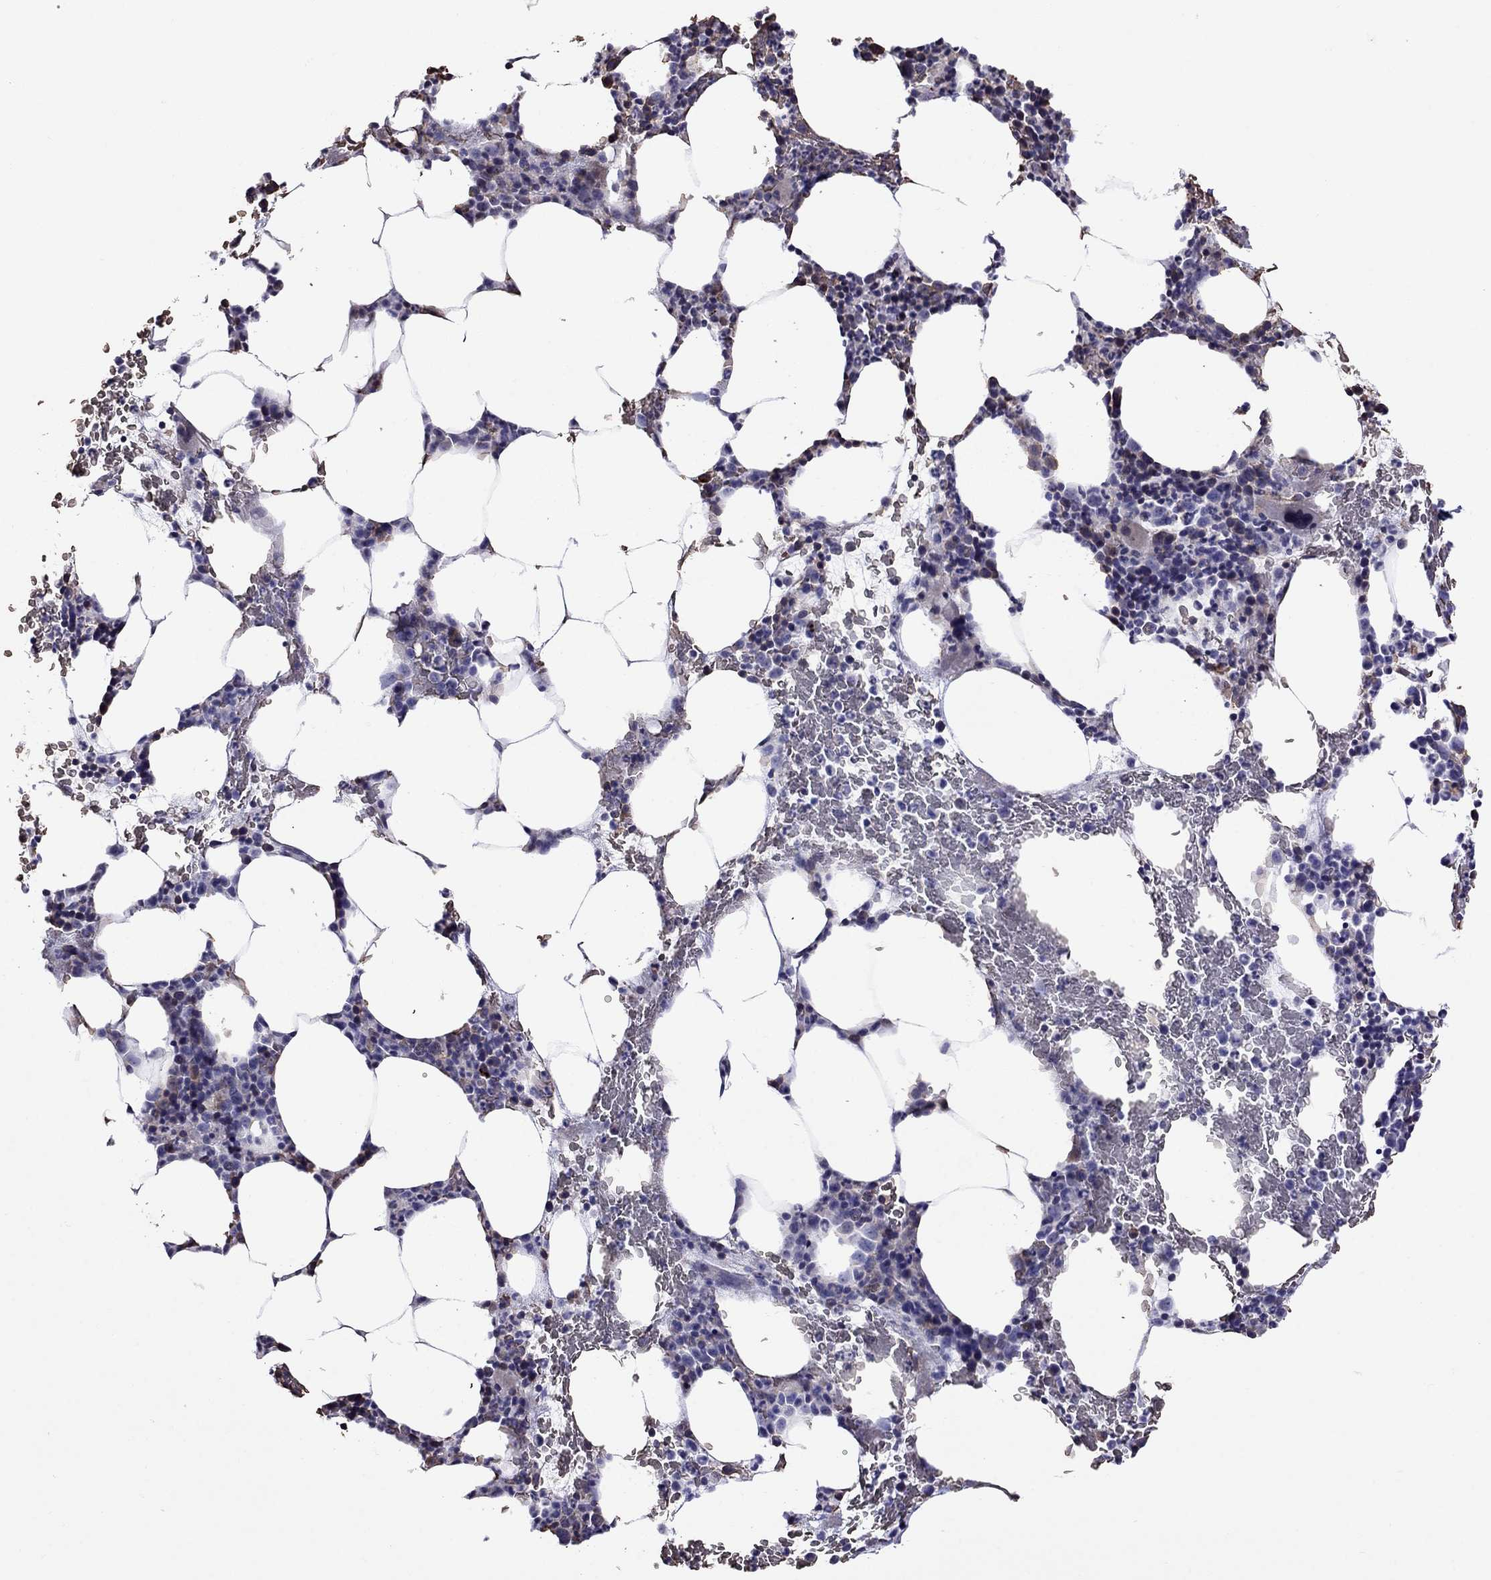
{"staining": {"intensity": "negative", "quantity": "none", "location": "none"}, "tissue": "bone marrow", "cell_type": "Hematopoietic cells", "image_type": "normal", "snomed": [{"axis": "morphology", "description": "Normal tissue, NOS"}, {"axis": "topography", "description": "Bone marrow"}], "caption": "This is an IHC micrograph of benign human bone marrow. There is no positivity in hematopoietic cells.", "gene": "ADAM28", "patient": {"sex": "male", "age": 83}}